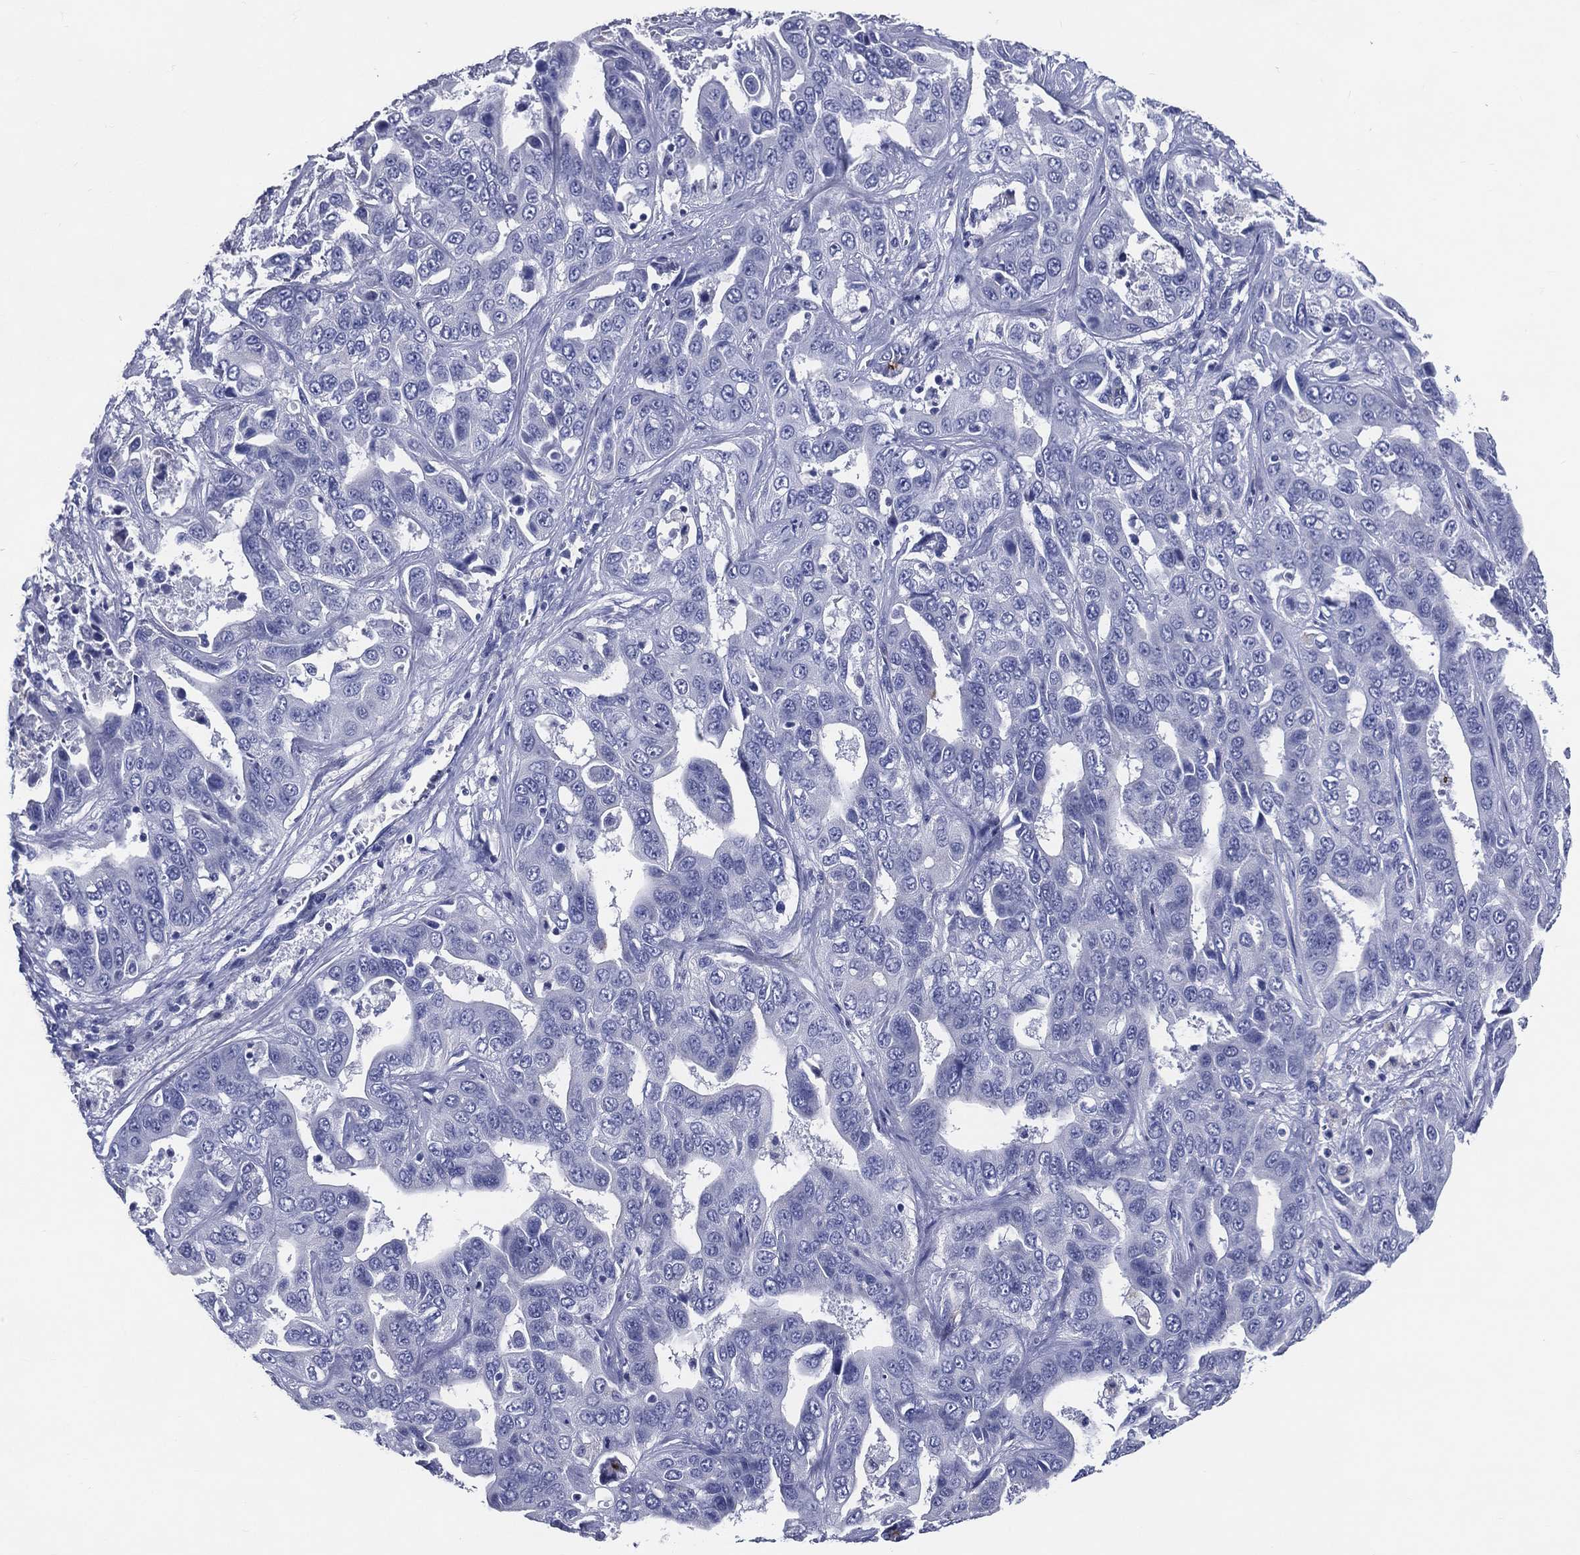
{"staining": {"intensity": "negative", "quantity": "none", "location": "none"}, "tissue": "liver cancer", "cell_type": "Tumor cells", "image_type": "cancer", "snomed": [{"axis": "morphology", "description": "Cholangiocarcinoma"}, {"axis": "topography", "description": "Liver"}], "caption": "There is no significant positivity in tumor cells of liver cancer (cholangiocarcinoma). The staining is performed using DAB (3,3'-diaminobenzidine) brown chromogen with nuclei counter-stained in using hematoxylin.", "gene": "ACE2", "patient": {"sex": "female", "age": 52}}